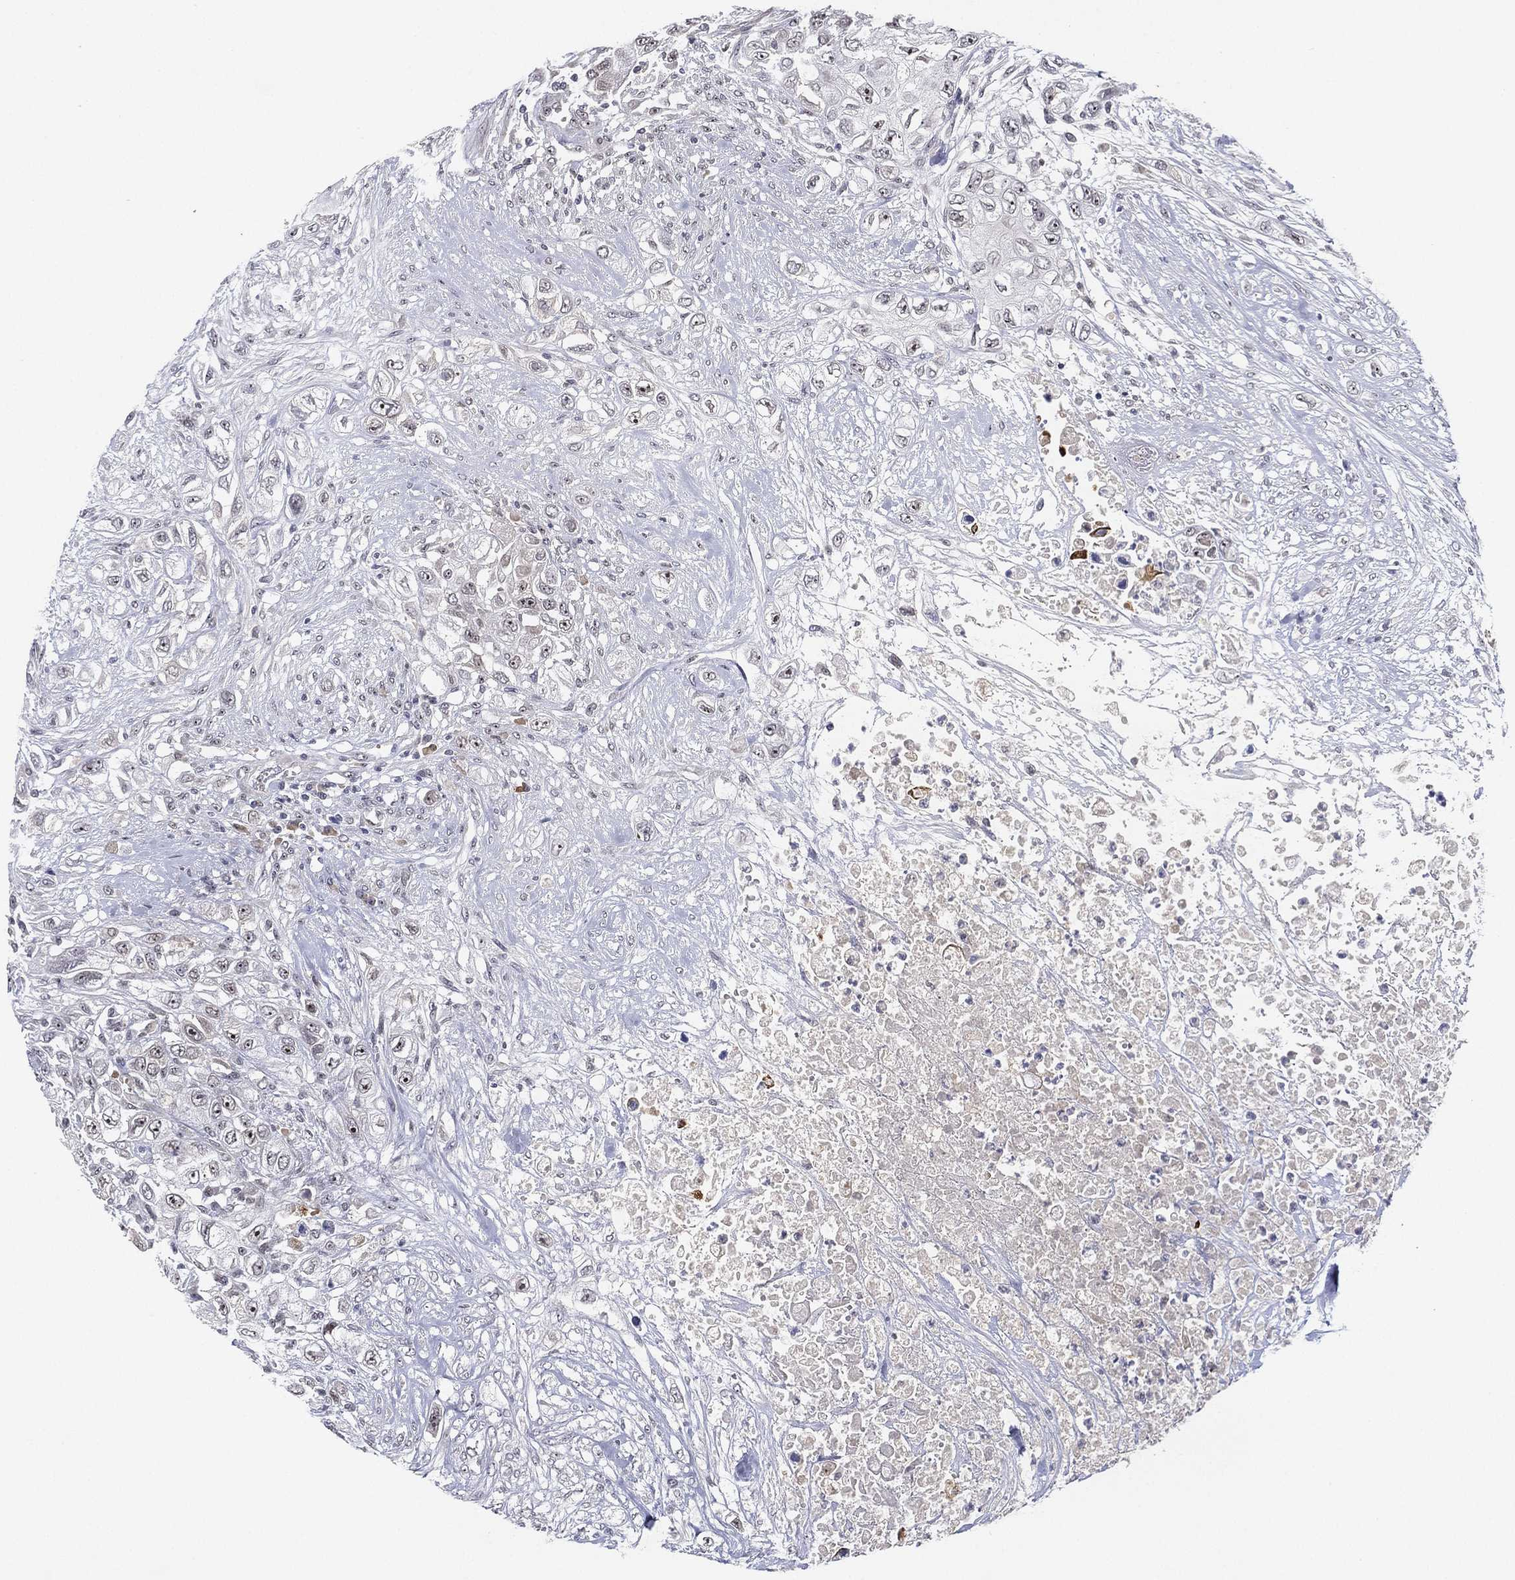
{"staining": {"intensity": "negative", "quantity": "none", "location": "none"}, "tissue": "urothelial cancer", "cell_type": "Tumor cells", "image_type": "cancer", "snomed": [{"axis": "morphology", "description": "Urothelial carcinoma, High grade"}, {"axis": "topography", "description": "Urinary bladder"}], "caption": "IHC micrograph of neoplastic tissue: urothelial cancer stained with DAB (3,3'-diaminobenzidine) displays no significant protein positivity in tumor cells.", "gene": "MS4A8", "patient": {"sex": "female", "age": 56}}